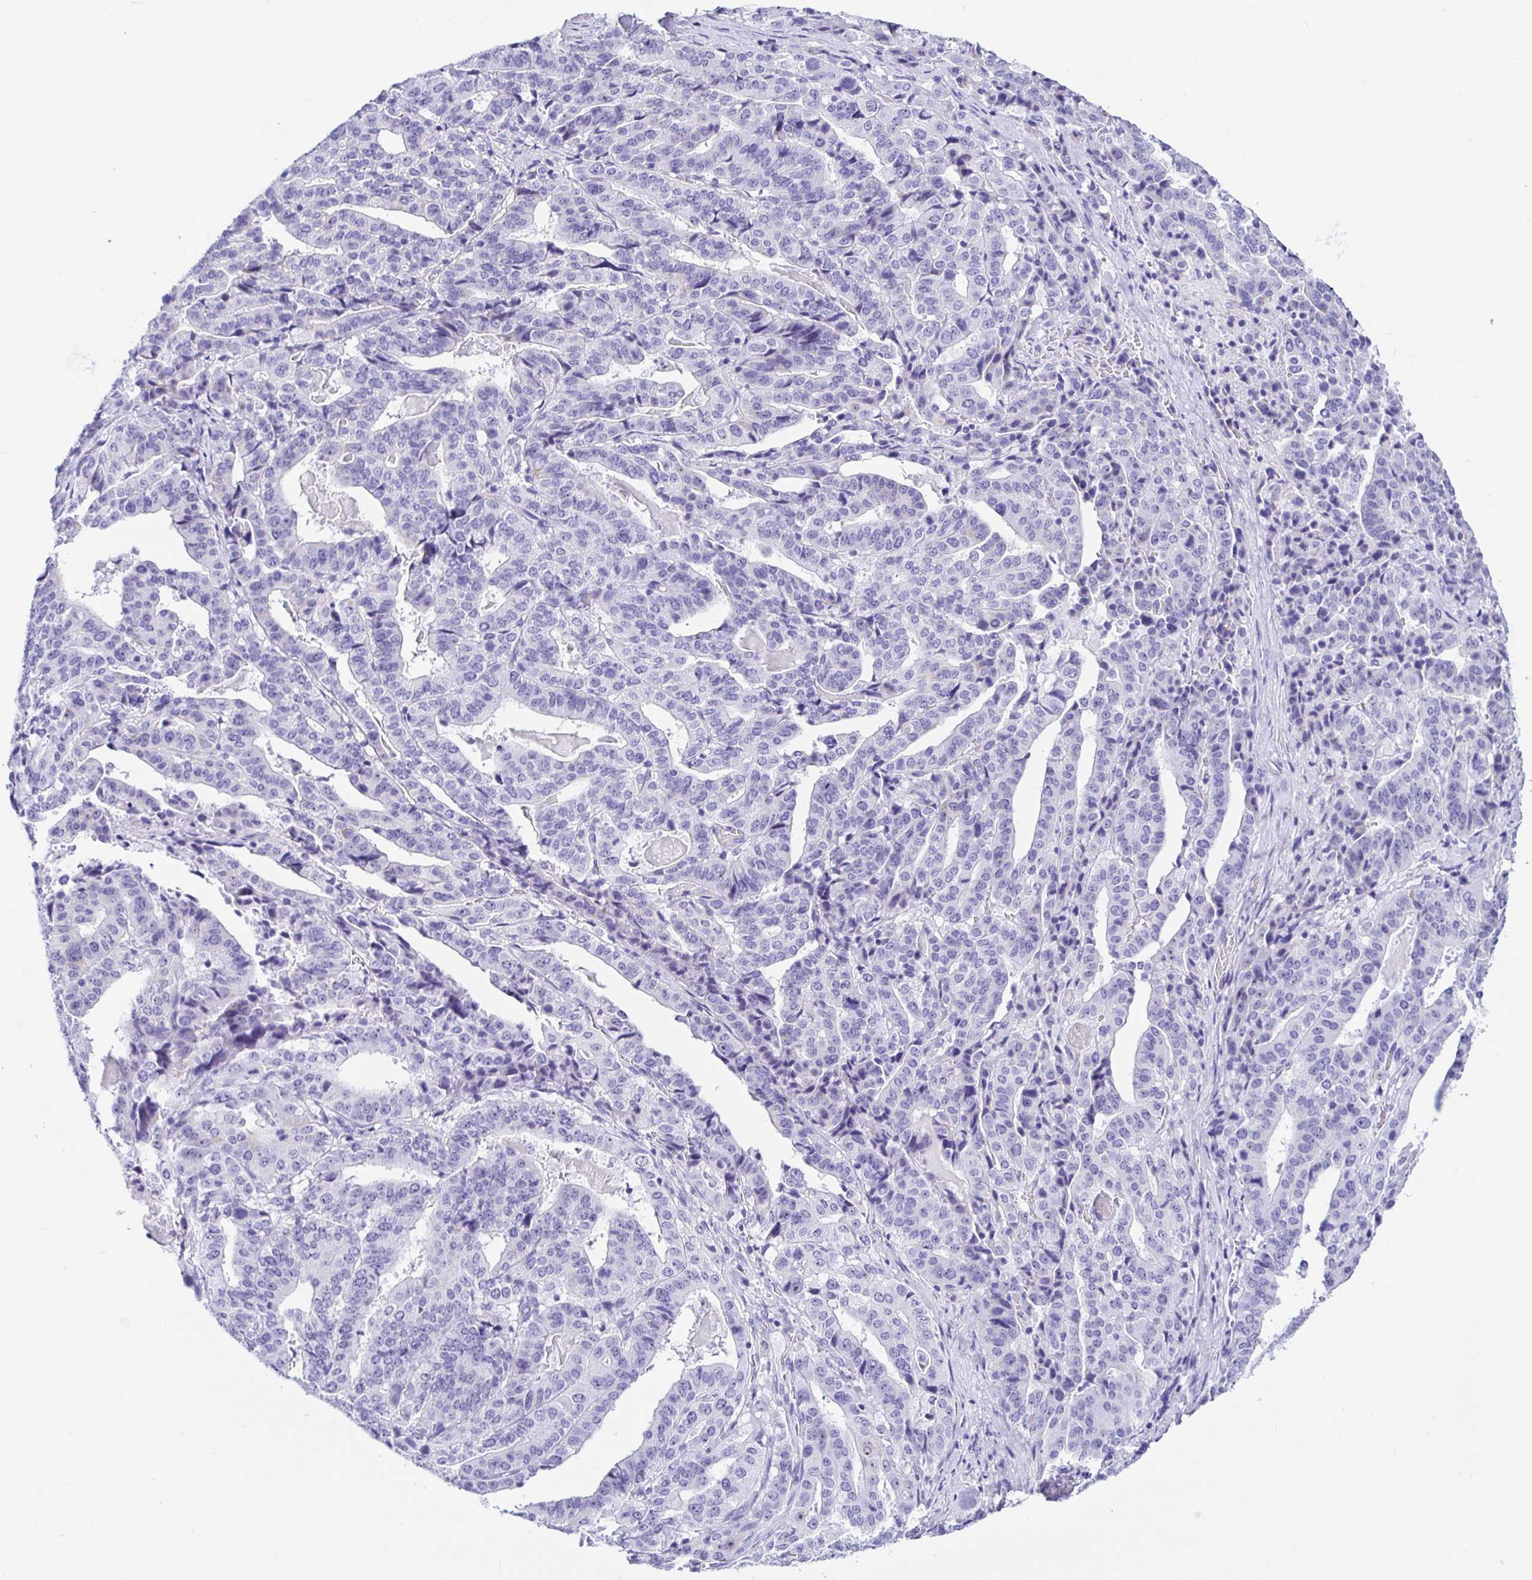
{"staining": {"intensity": "negative", "quantity": "none", "location": "none"}, "tissue": "stomach cancer", "cell_type": "Tumor cells", "image_type": "cancer", "snomed": [{"axis": "morphology", "description": "Adenocarcinoma, NOS"}, {"axis": "topography", "description": "Stomach"}], "caption": "Immunohistochemistry (IHC) of human stomach cancer (adenocarcinoma) exhibits no positivity in tumor cells.", "gene": "PRAMEF19", "patient": {"sex": "male", "age": 48}}